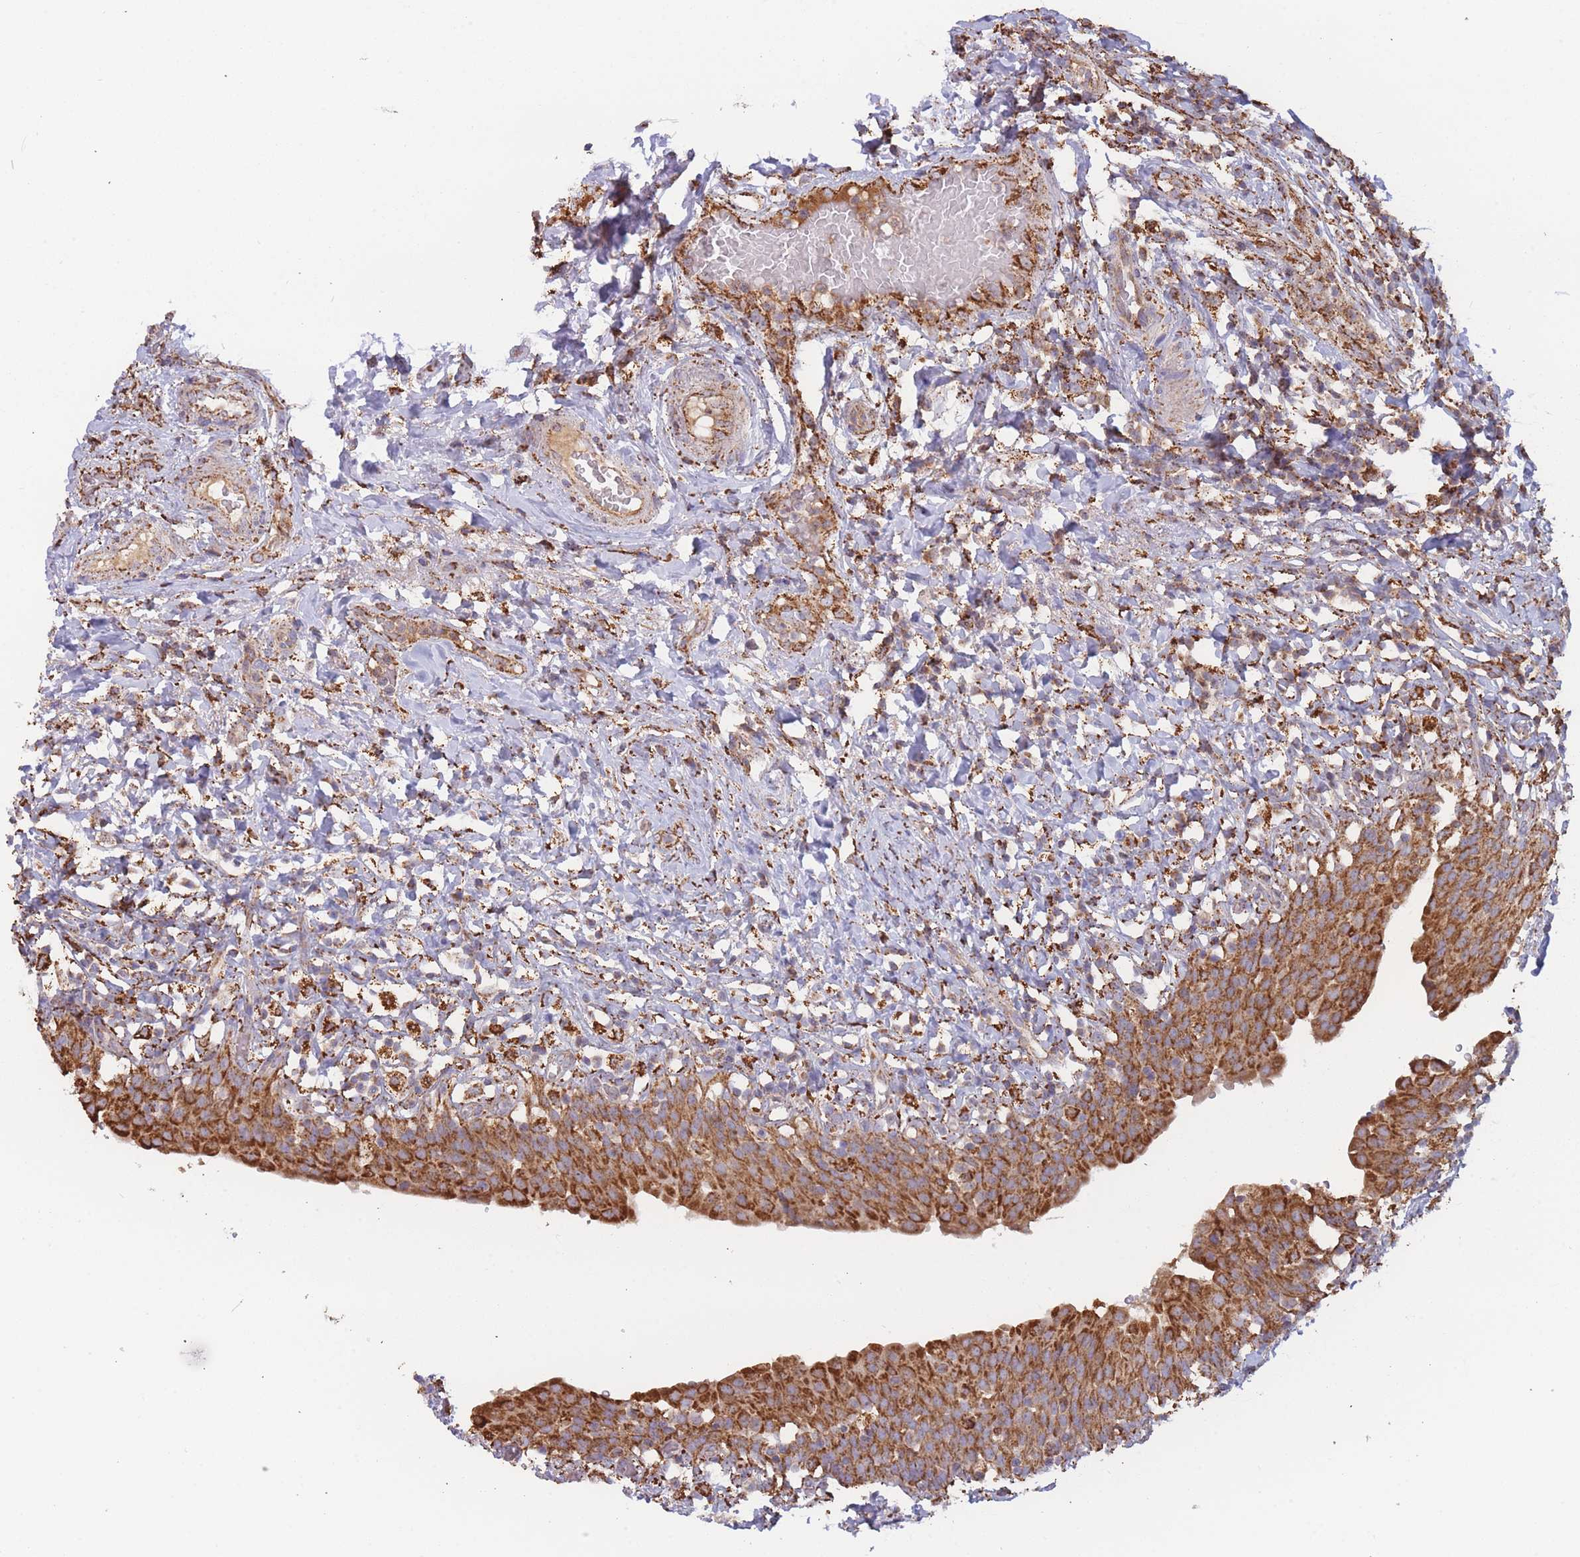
{"staining": {"intensity": "strong", "quantity": ">75%", "location": "cytoplasmic/membranous"}, "tissue": "urinary bladder", "cell_type": "Urothelial cells", "image_type": "normal", "snomed": [{"axis": "morphology", "description": "Normal tissue, NOS"}, {"axis": "morphology", "description": "Inflammation, NOS"}, {"axis": "topography", "description": "Urinary bladder"}], "caption": "Brown immunohistochemical staining in unremarkable human urinary bladder reveals strong cytoplasmic/membranous staining in about >75% of urothelial cells. Immunohistochemistry stains the protein of interest in brown and the nuclei are stained blue.", "gene": "MRPL17", "patient": {"sex": "male", "age": 64}}